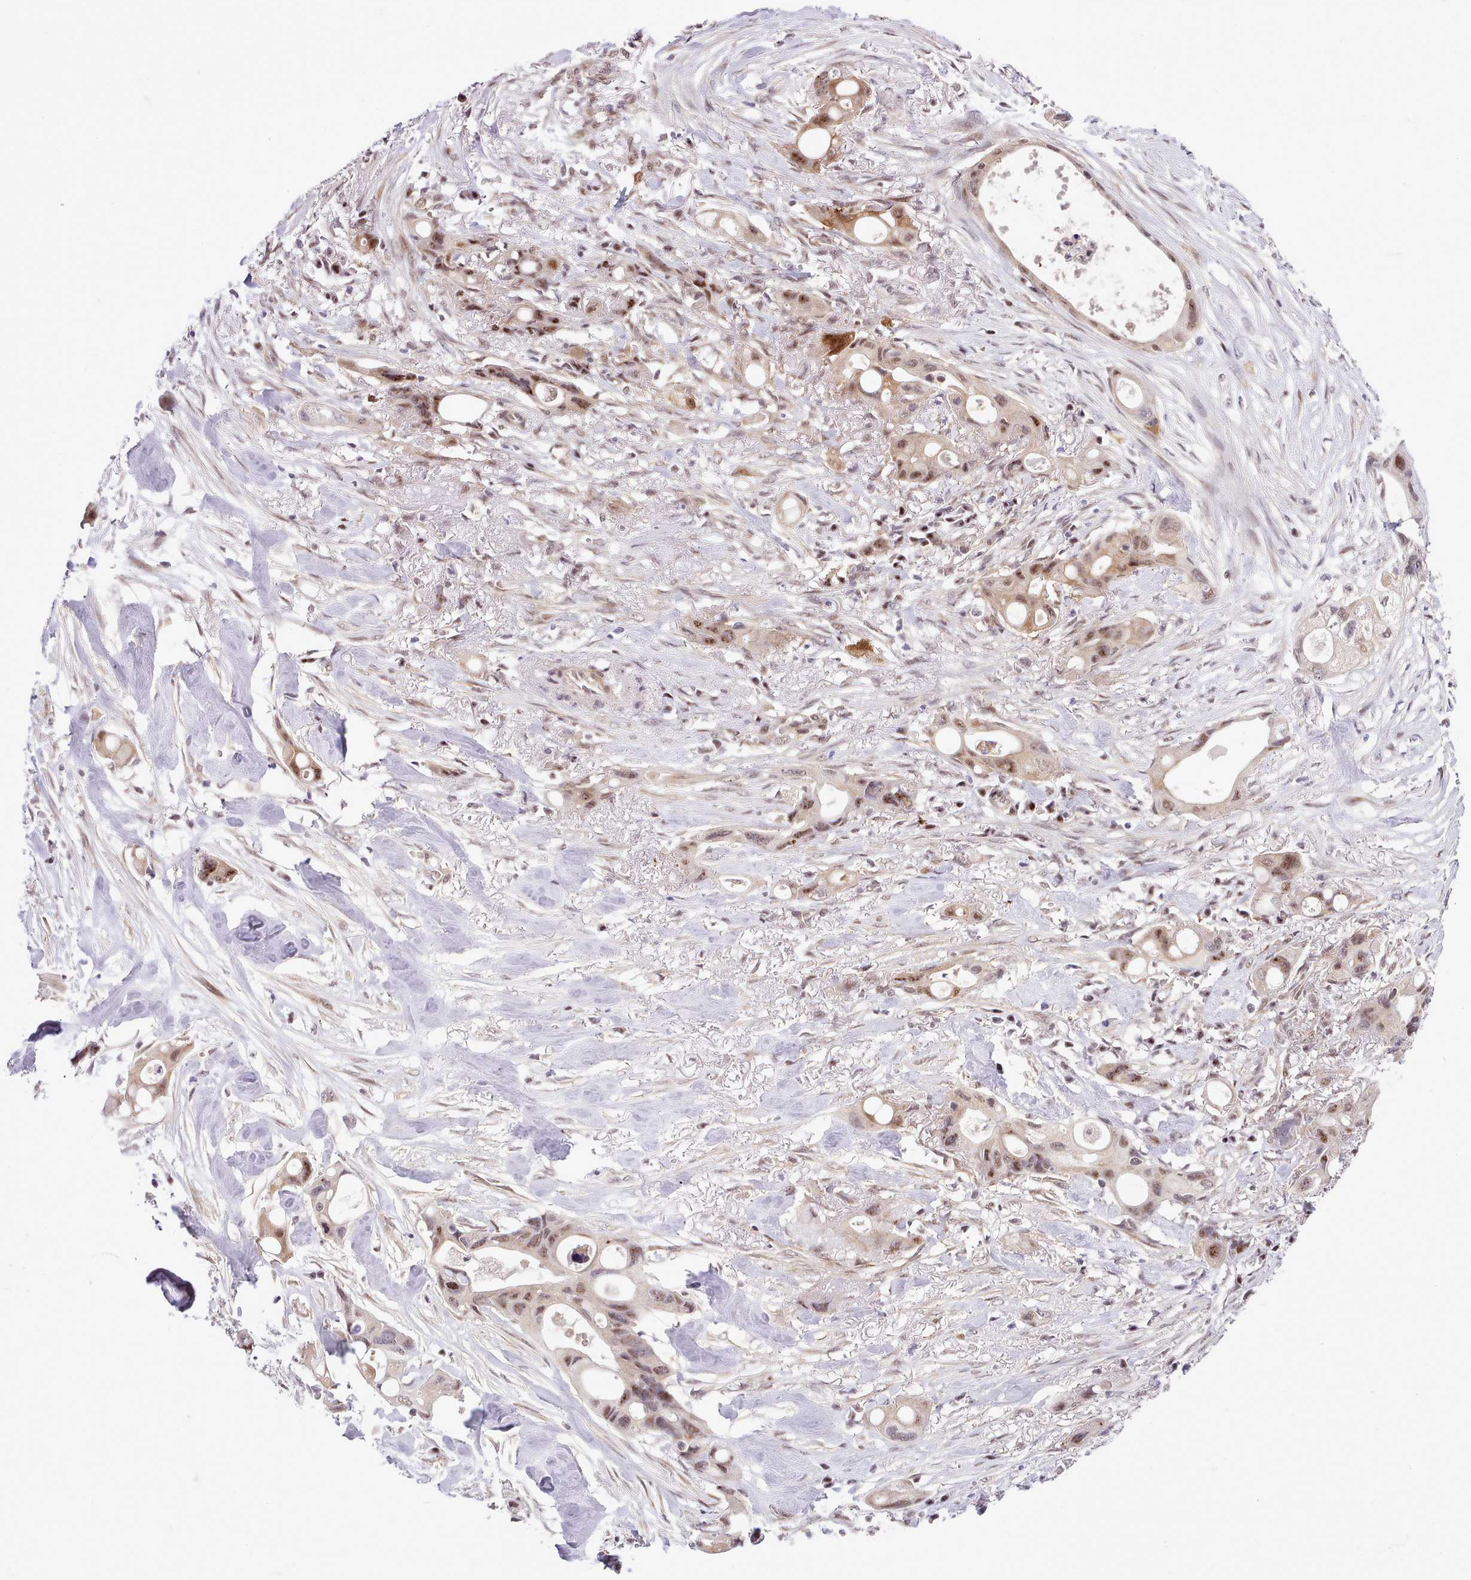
{"staining": {"intensity": "moderate", "quantity": "25%-75%", "location": "nuclear"}, "tissue": "ovarian cancer", "cell_type": "Tumor cells", "image_type": "cancer", "snomed": [{"axis": "morphology", "description": "Cystadenocarcinoma, mucinous, NOS"}, {"axis": "topography", "description": "Ovary"}], "caption": "Immunohistochemical staining of human mucinous cystadenocarcinoma (ovarian) displays medium levels of moderate nuclear positivity in about 25%-75% of tumor cells. (Stains: DAB in brown, nuclei in blue, Microscopy: brightfield microscopy at high magnification).", "gene": "HOXB7", "patient": {"sex": "female", "age": 70}}